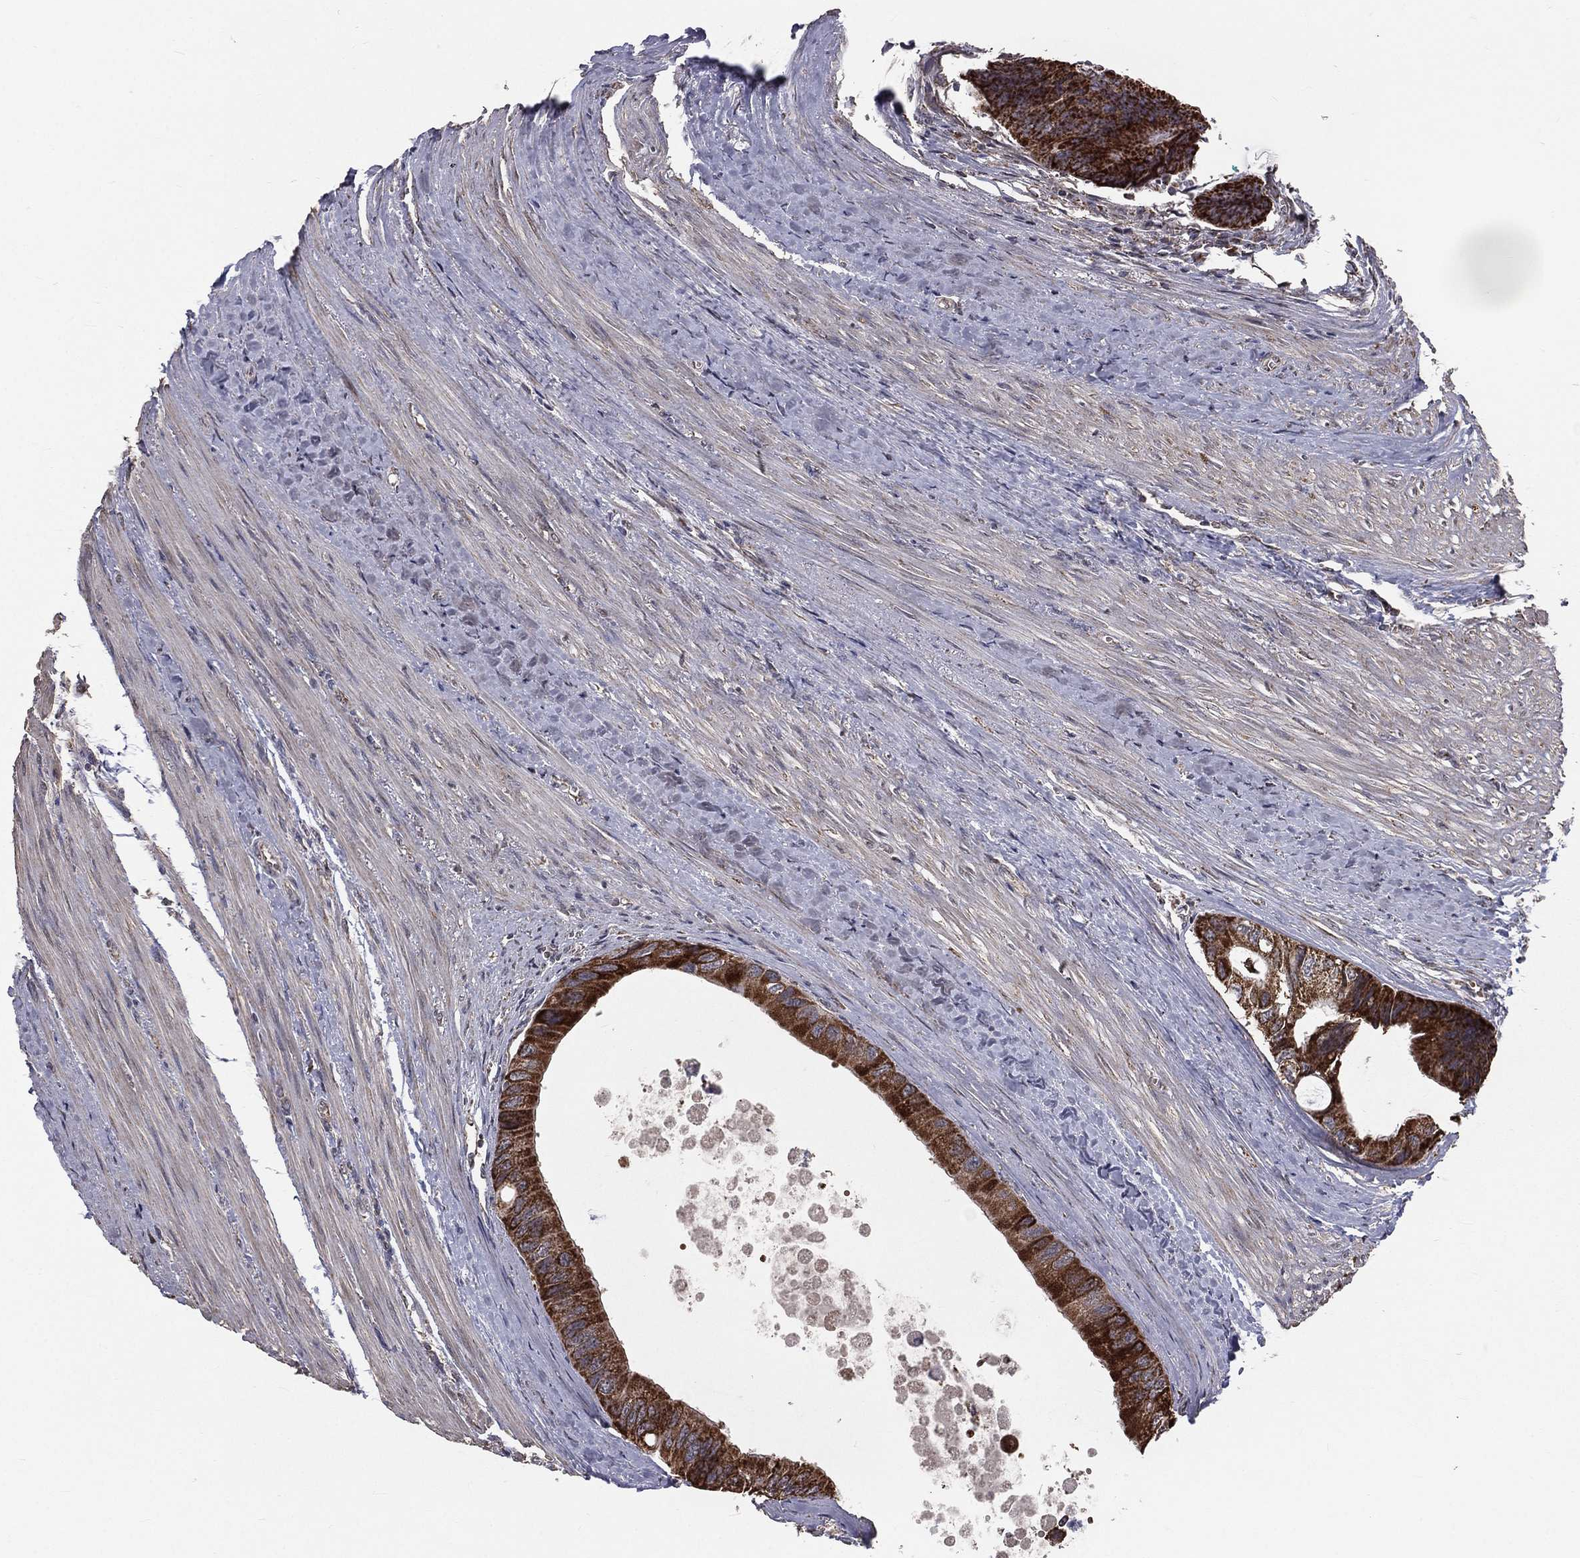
{"staining": {"intensity": "strong", "quantity": ">75%", "location": "cytoplasmic/membranous"}, "tissue": "colorectal cancer", "cell_type": "Tumor cells", "image_type": "cancer", "snomed": [{"axis": "morphology", "description": "Normal tissue, NOS"}, {"axis": "morphology", "description": "Adenocarcinoma, NOS"}, {"axis": "topography", "description": "Colon"}], "caption": "Colorectal cancer was stained to show a protein in brown. There is high levels of strong cytoplasmic/membranous expression in approximately >75% of tumor cells. Using DAB (brown) and hematoxylin (blue) stains, captured at high magnification using brightfield microscopy.", "gene": "MRPL46", "patient": {"sex": "male", "age": 65}}